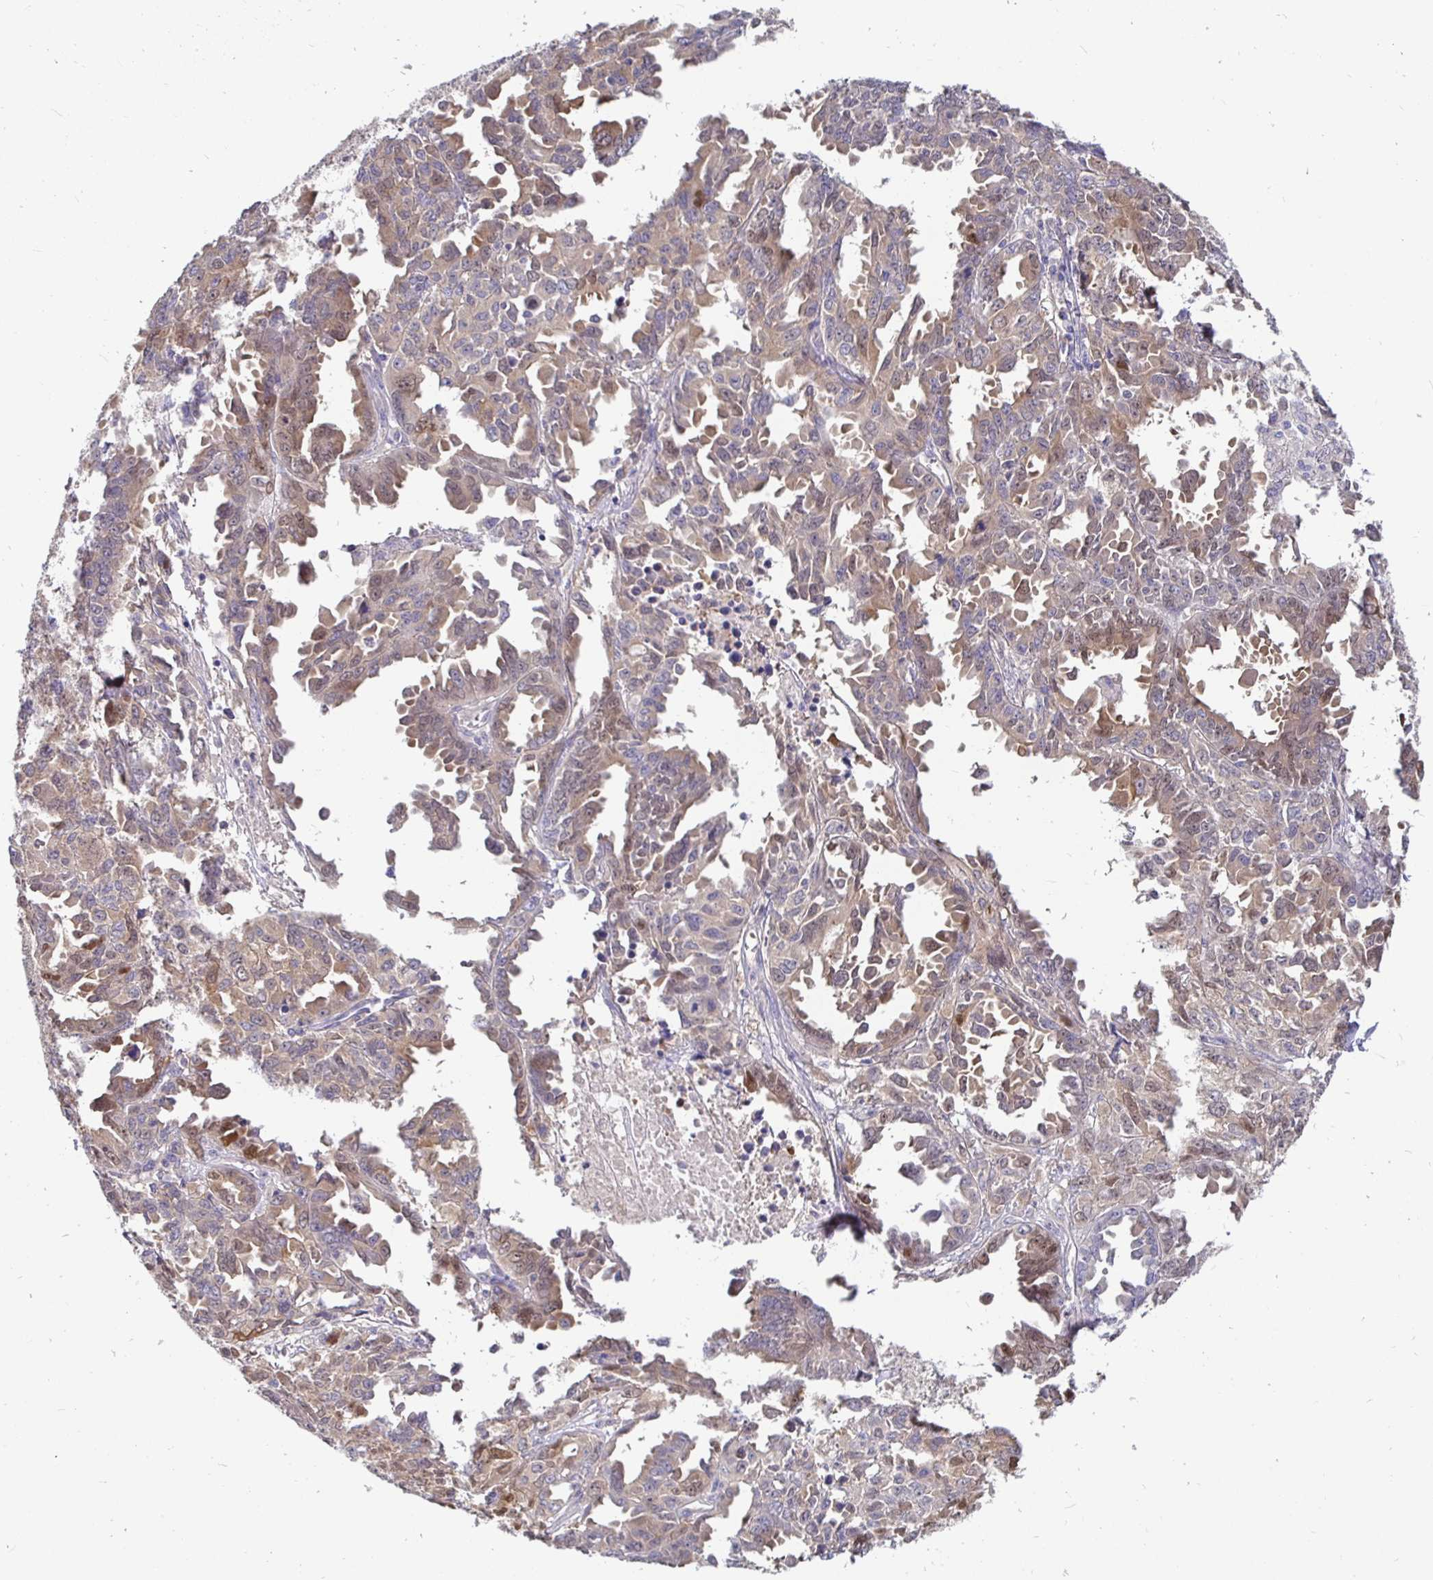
{"staining": {"intensity": "weak", "quantity": "25%-75%", "location": "cytoplasmic/membranous,nuclear"}, "tissue": "ovarian cancer", "cell_type": "Tumor cells", "image_type": "cancer", "snomed": [{"axis": "morphology", "description": "Adenocarcinoma, NOS"}, {"axis": "morphology", "description": "Carcinoma, endometroid"}, {"axis": "topography", "description": "Ovary"}], "caption": "IHC micrograph of human endometroid carcinoma (ovarian) stained for a protein (brown), which reveals low levels of weak cytoplasmic/membranous and nuclear staining in about 25%-75% of tumor cells.", "gene": "KIF21A", "patient": {"sex": "female", "age": 72}}